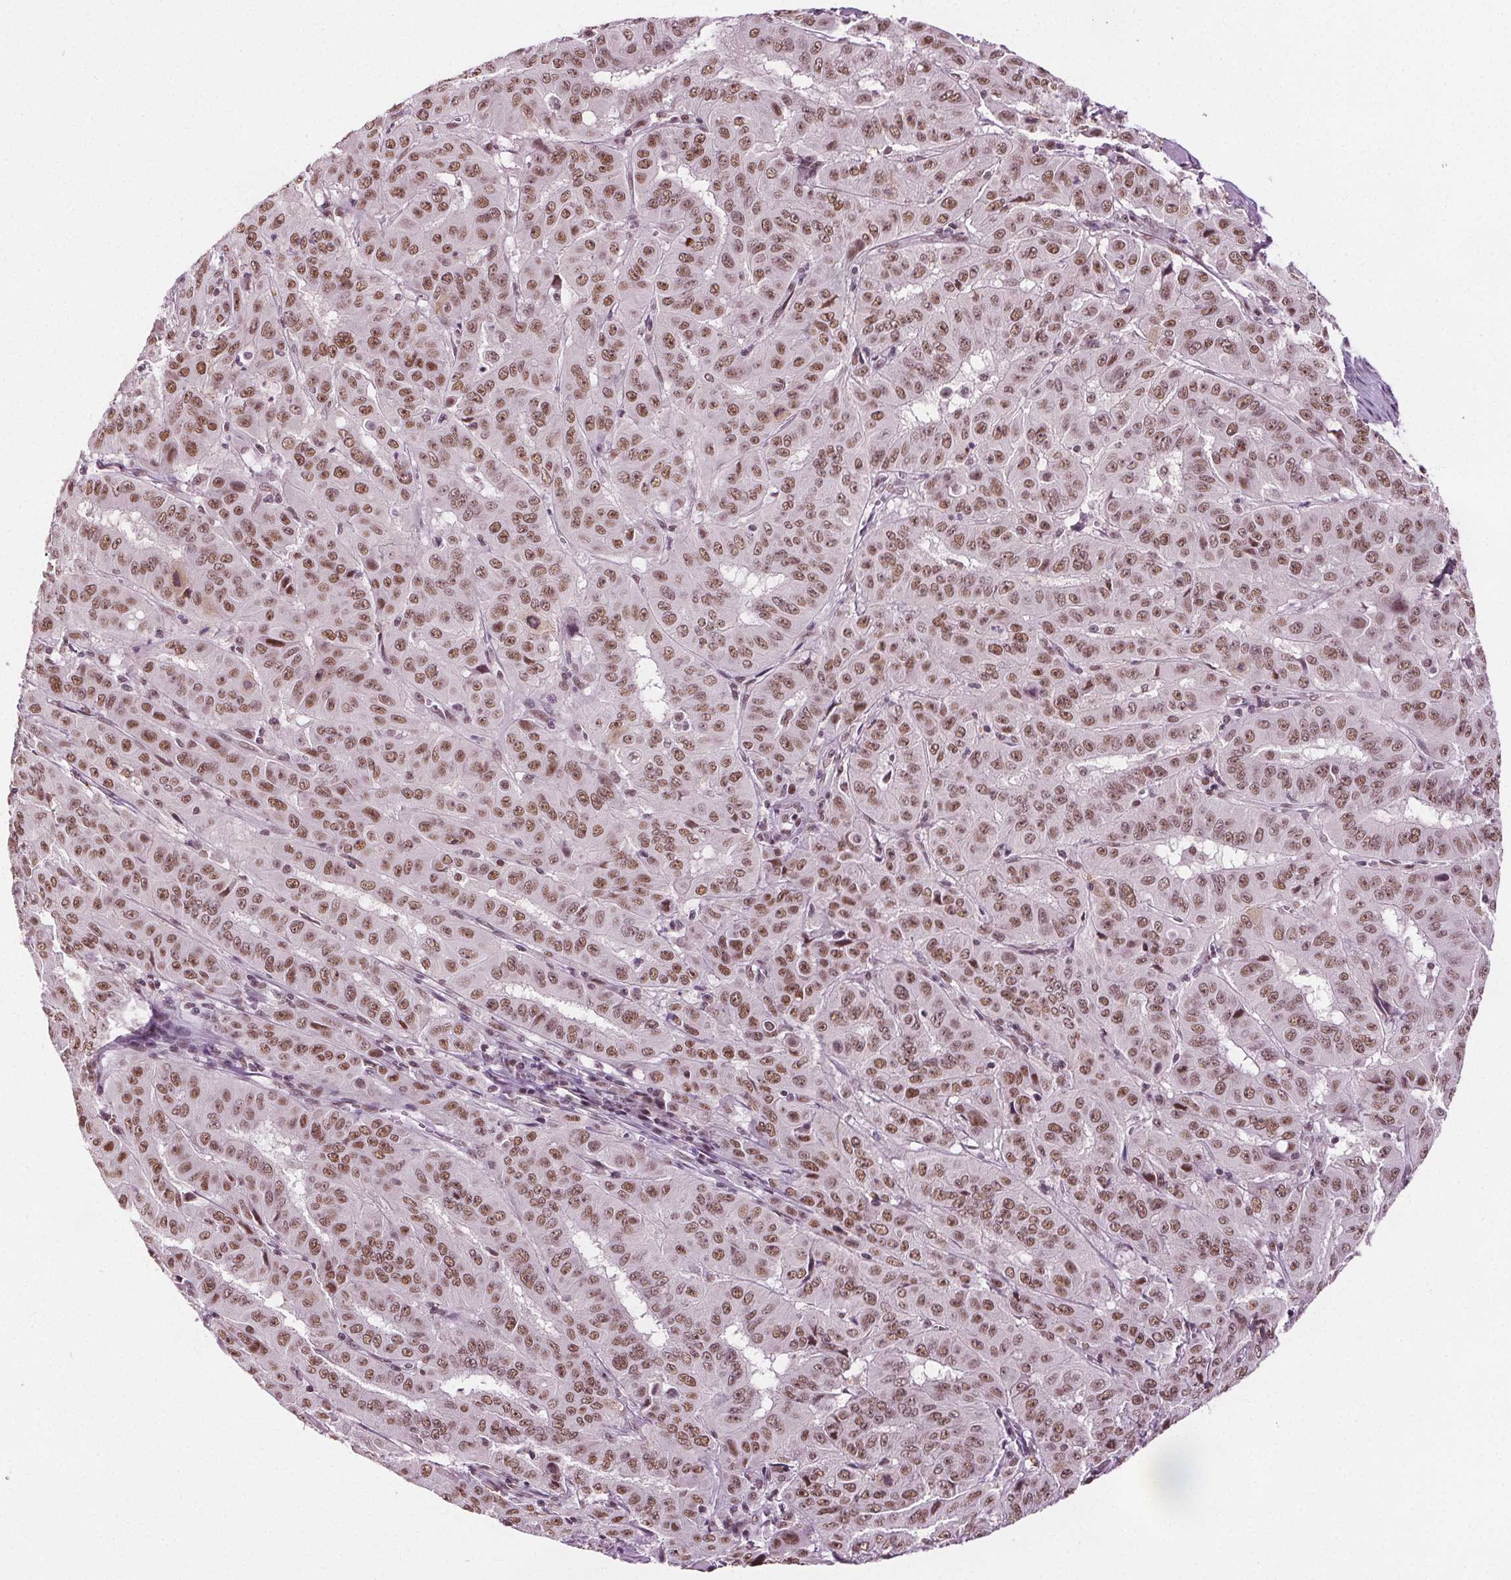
{"staining": {"intensity": "moderate", "quantity": ">75%", "location": "nuclear"}, "tissue": "pancreatic cancer", "cell_type": "Tumor cells", "image_type": "cancer", "snomed": [{"axis": "morphology", "description": "Adenocarcinoma, NOS"}, {"axis": "topography", "description": "Pancreas"}], "caption": "Protein staining by immunohistochemistry (IHC) exhibits moderate nuclear staining in approximately >75% of tumor cells in pancreatic cancer (adenocarcinoma). Ihc stains the protein in brown and the nuclei are stained blue.", "gene": "IWS1", "patient": {"sex": "male", "age": 63}}